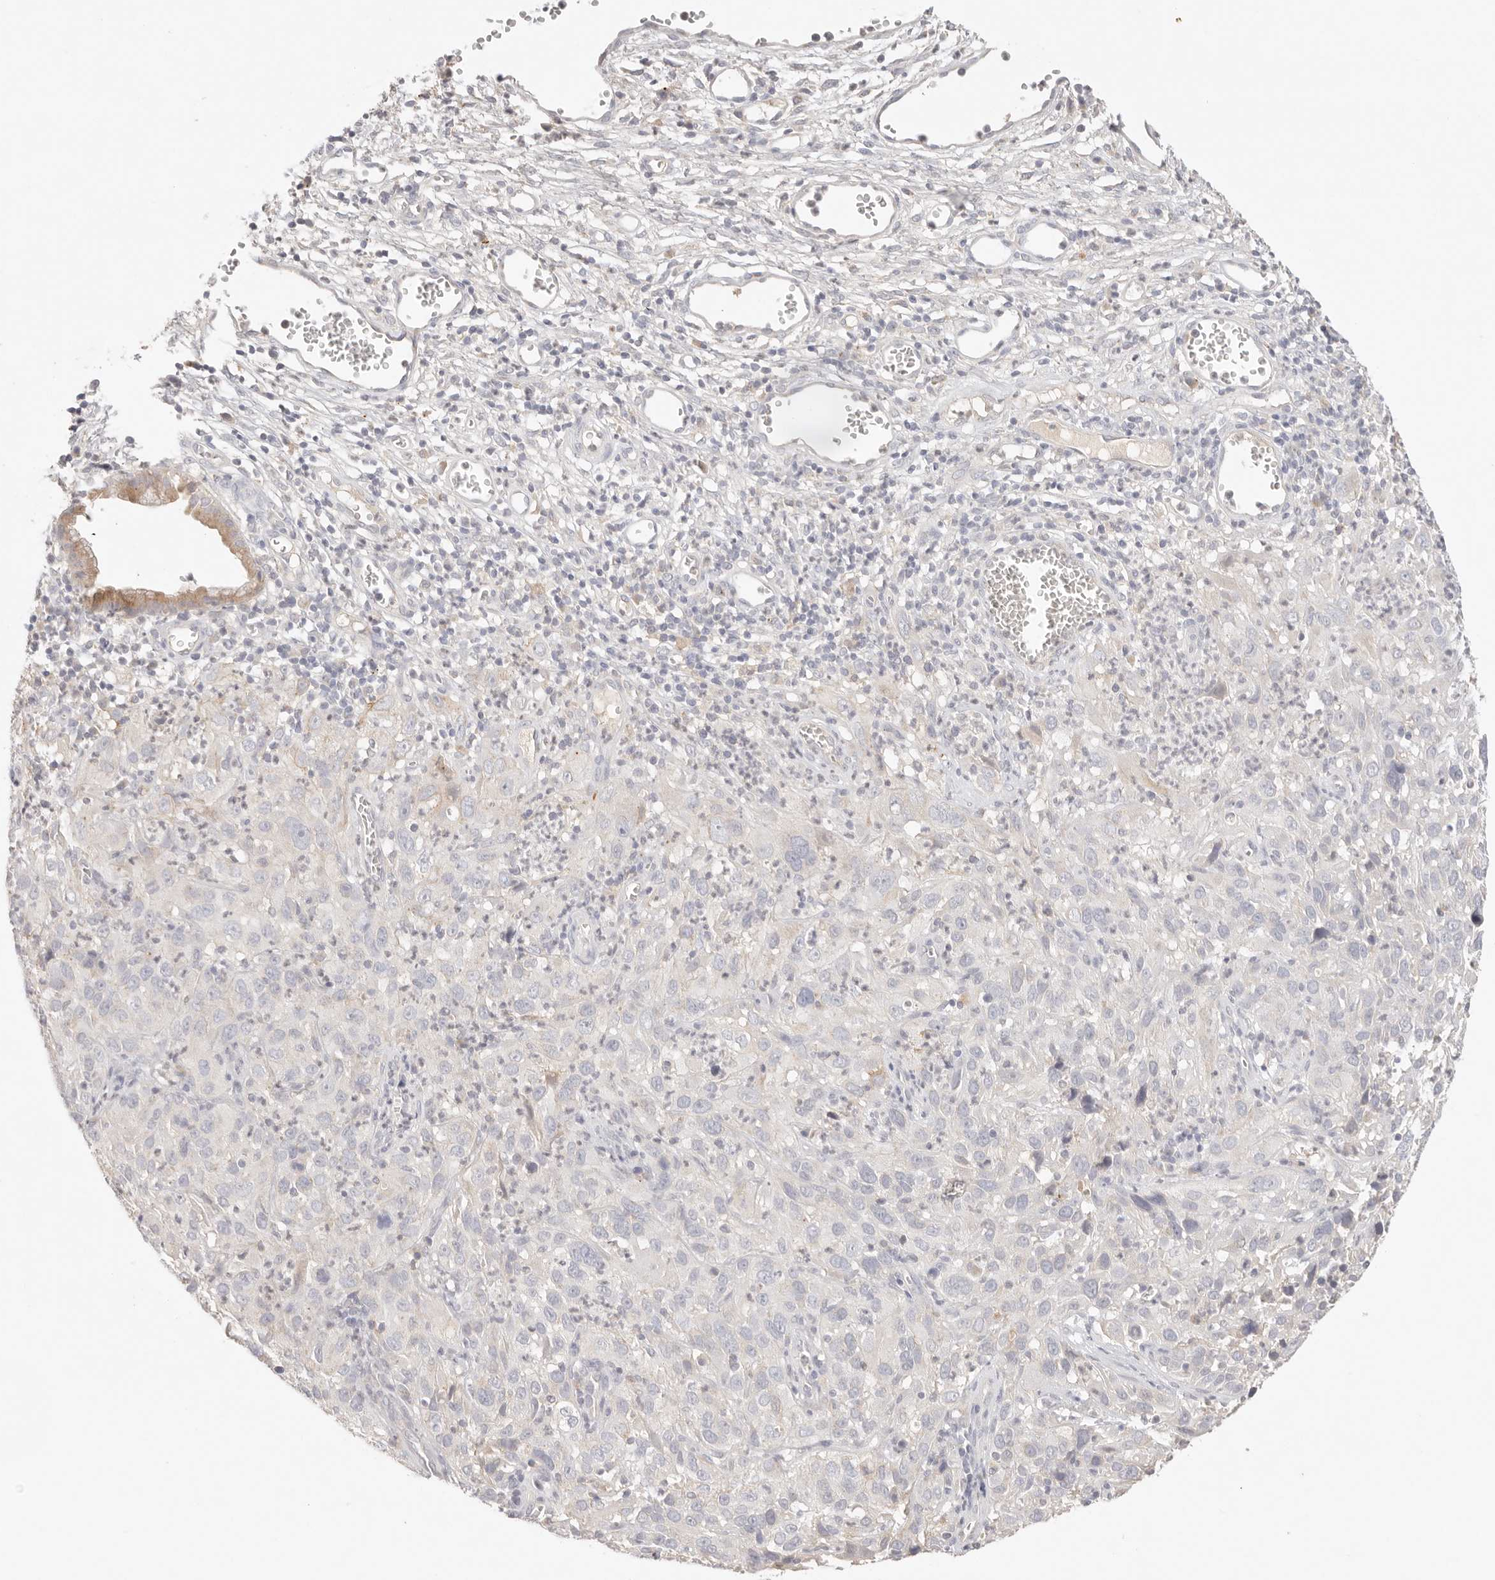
{"staining": {"intensity": "negative", "quantity": "none", "location": "none"}, "tissue": "cervical cancer", "cell_type": "Tumor cells", "image_type": "cancer", "snomed": [{"axis": "morphology", "description": "Squamous cell carcinoma, NOS"}, {"axis": "topography", "description": "Cervix"}], "caption": "A histopathology image of squamous cell carcinoma (cervical) stained for a protein reveals no brown staining in tumor cells.", "gene": "CEP120", "patient": {"sex": "female", "age": 32}}